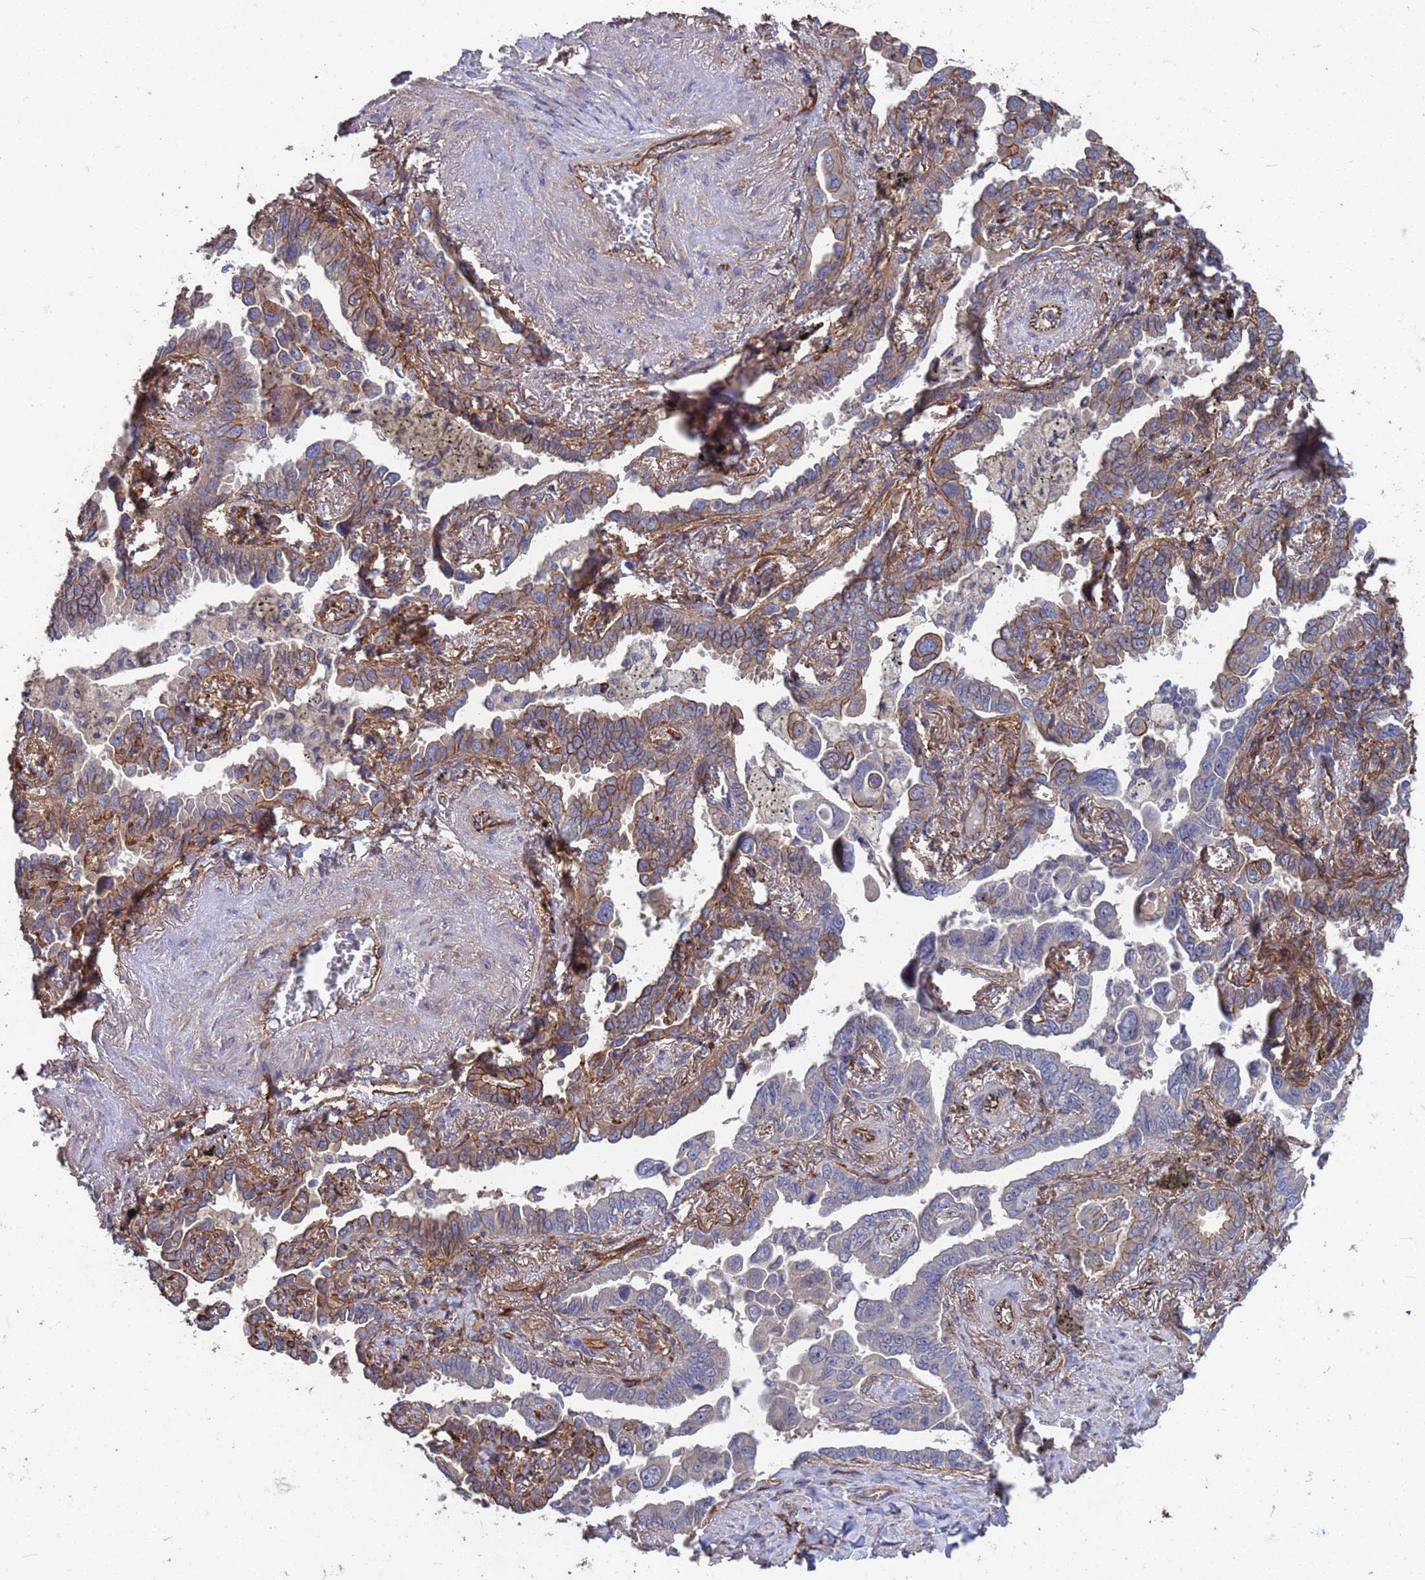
{"staining": {"intensity": "moderate", "quantity": "25%-75%", "location": "cytoplasmic/membranous"}, "tissue": "lung cancer", "cell_type": "Tumor cells", "image_type": "cancer", "snomed": [{"axis": "morphology", "description": "Adenocarcinoma, NOS"}, {"axis": "topography", "description": "Lung"}], "caption": "This micrograph displays lung cancer (adenocarcinoma) stained with immunohistochemistry (IHC) to label a protein in brown. The cytoplasmic/membranous of tumor cells show moderate positivity for the protein. Nuclei are counter-stained blue.", "gene": "NDUFAF6", "patient": {"sex": "male", "age": 67}}